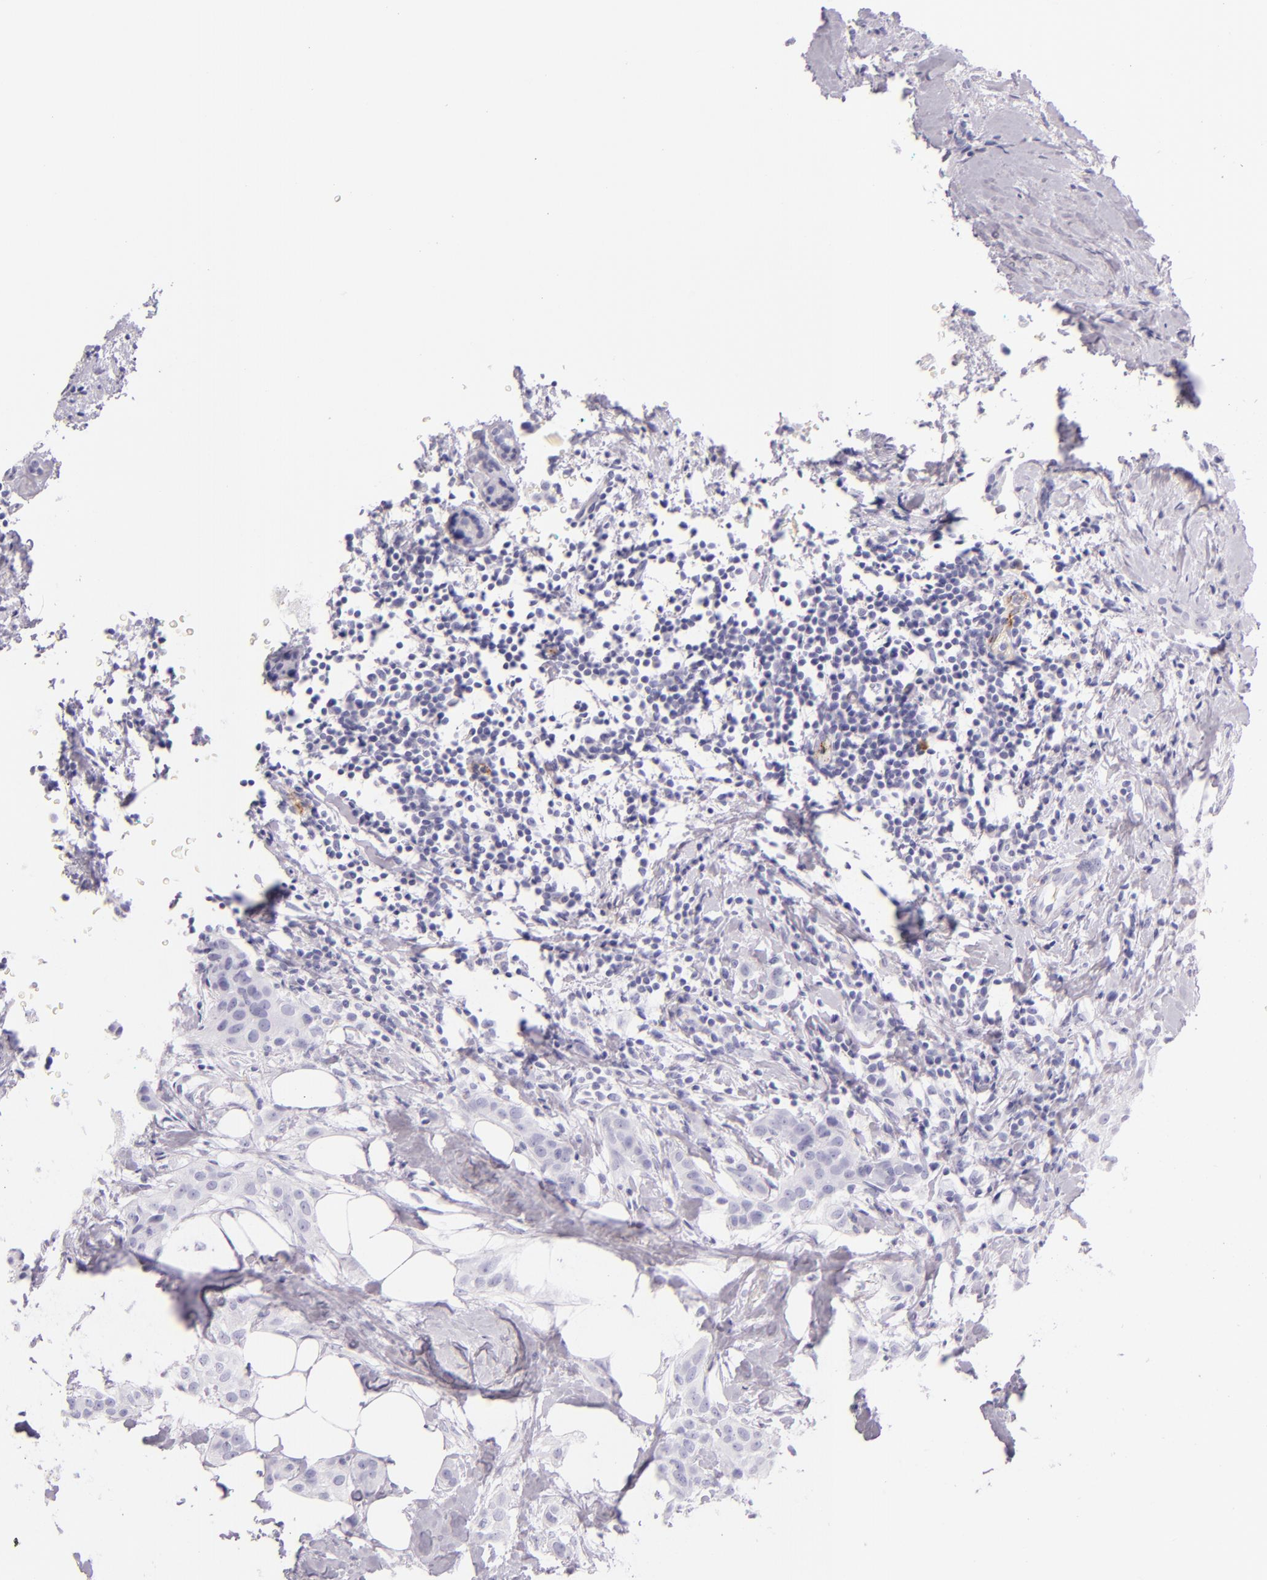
{"staining": {"intensity": "negative", "quantity": "none", "location": "none"}, "tissue": "breast cancer", "cell_type": "Tumor cells", "image_type": "cancer", "snomed": [{"axis": "morphology", "description": "Duct carcinoma"}, {"axis": "topography", "description": "Breast"}], "caption": "DAB immunohistochemical staining of breast cancer shows no significant staining in tumor cells. (DAB immunohistochemistry visualized using brightfield microscopy, high magnification).", "gene": "SELP", "patient": {"sex": "female", "age": 45}}